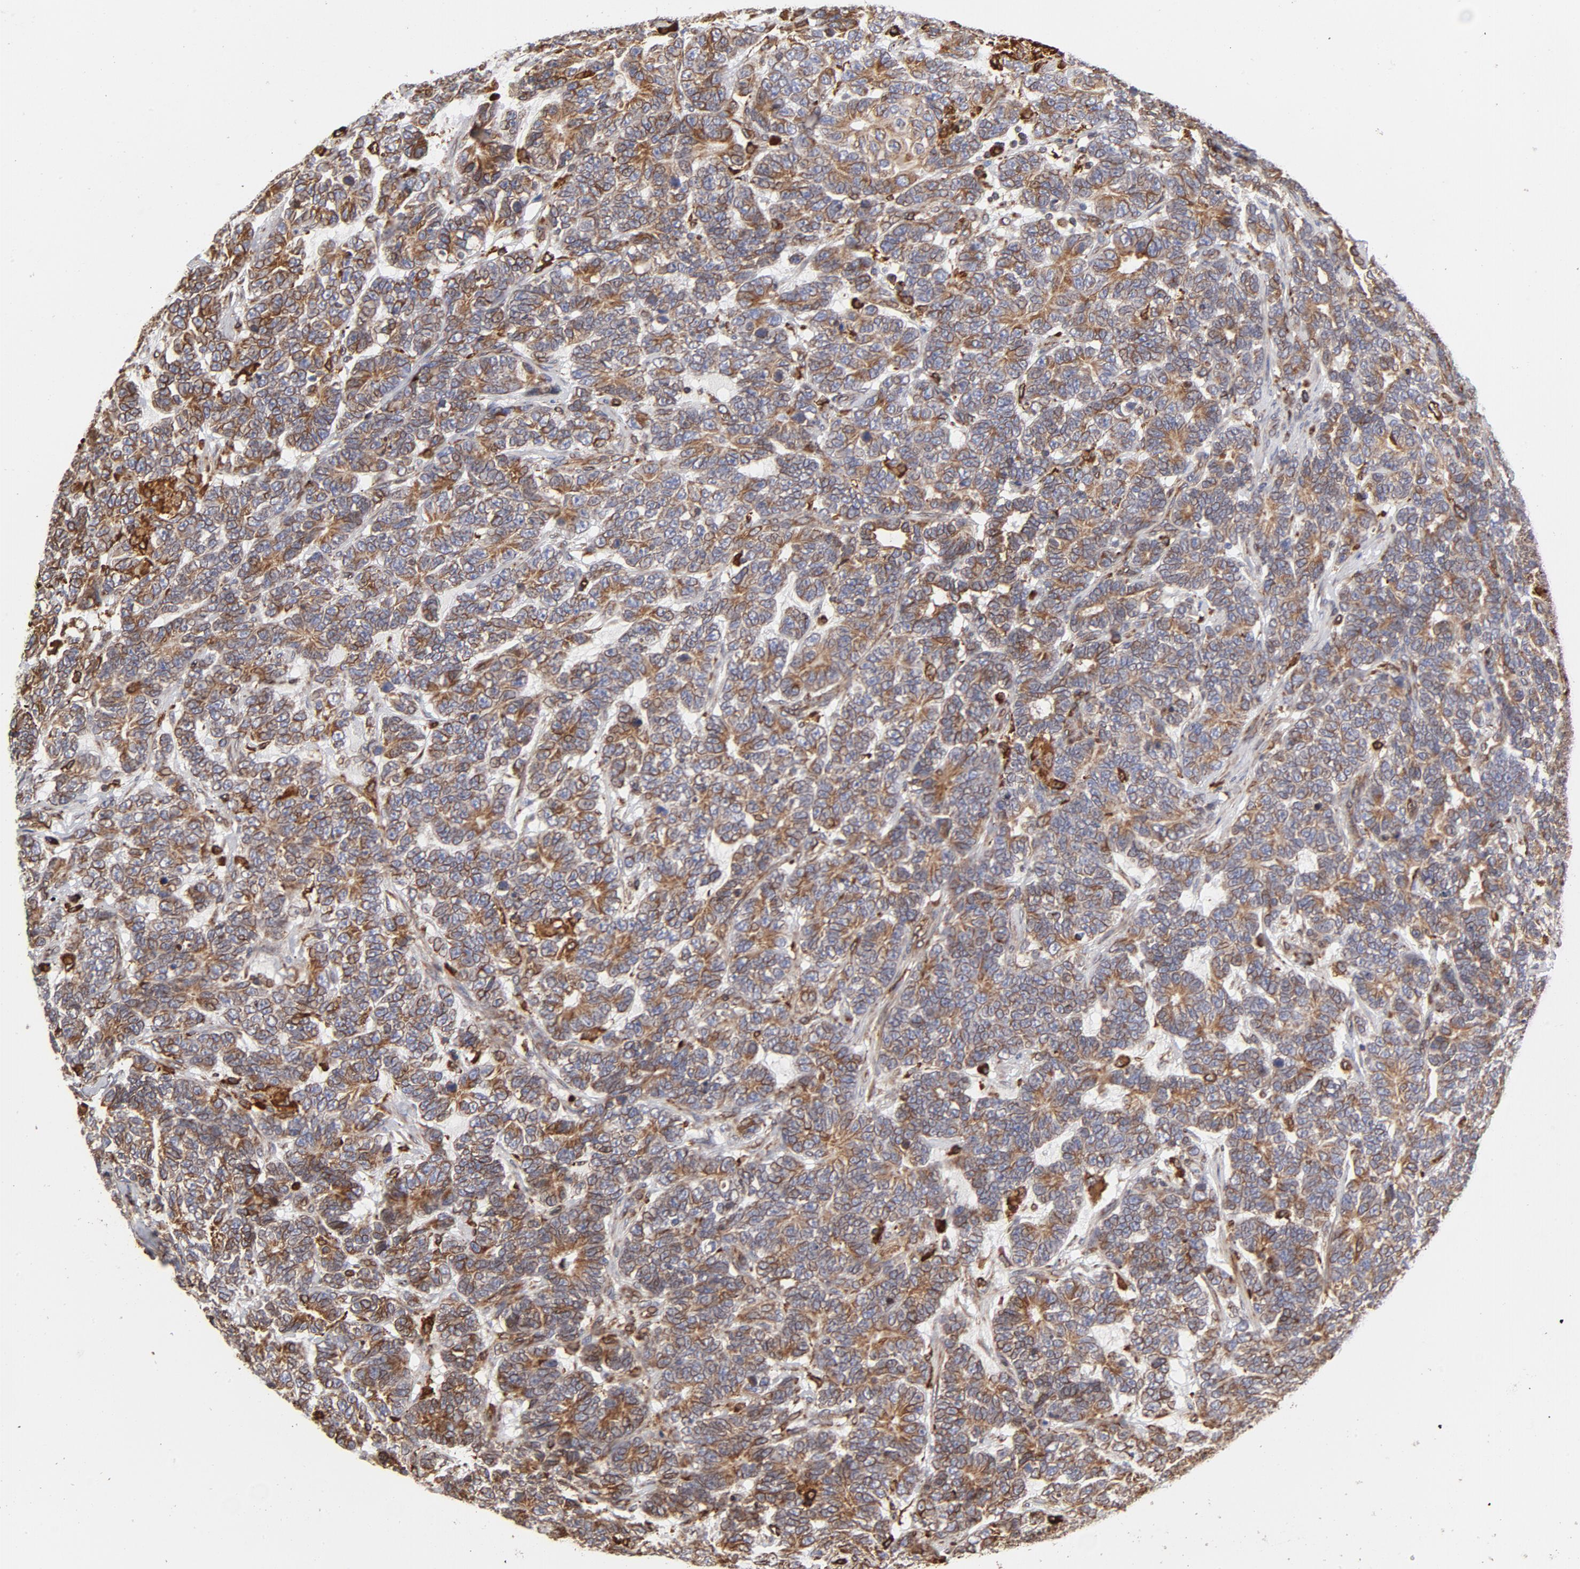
{"staining": {"intensity": "moderate", "quantity": ">75%", "location": "cytoplasmic/membranous"}, "tissue": "testis cancer", "cell_type": "Tumor cells", "image_type": "cancer", "snomed": [{"axis": "morphology", "description": "Carcinoma, Embryonal, NOS"}, {"axis": "topography", "description": "Testis"}], "caption": "Immunohistochemical staining of embryonal carcinoma (testis) shows medium levels of moderate cytoplasmic/membranous protein staining in about >75% of tumor cells. Nuclei are stained in blue.", "gene": "CANX", "patient": {"sex": "male", "age": 26}}